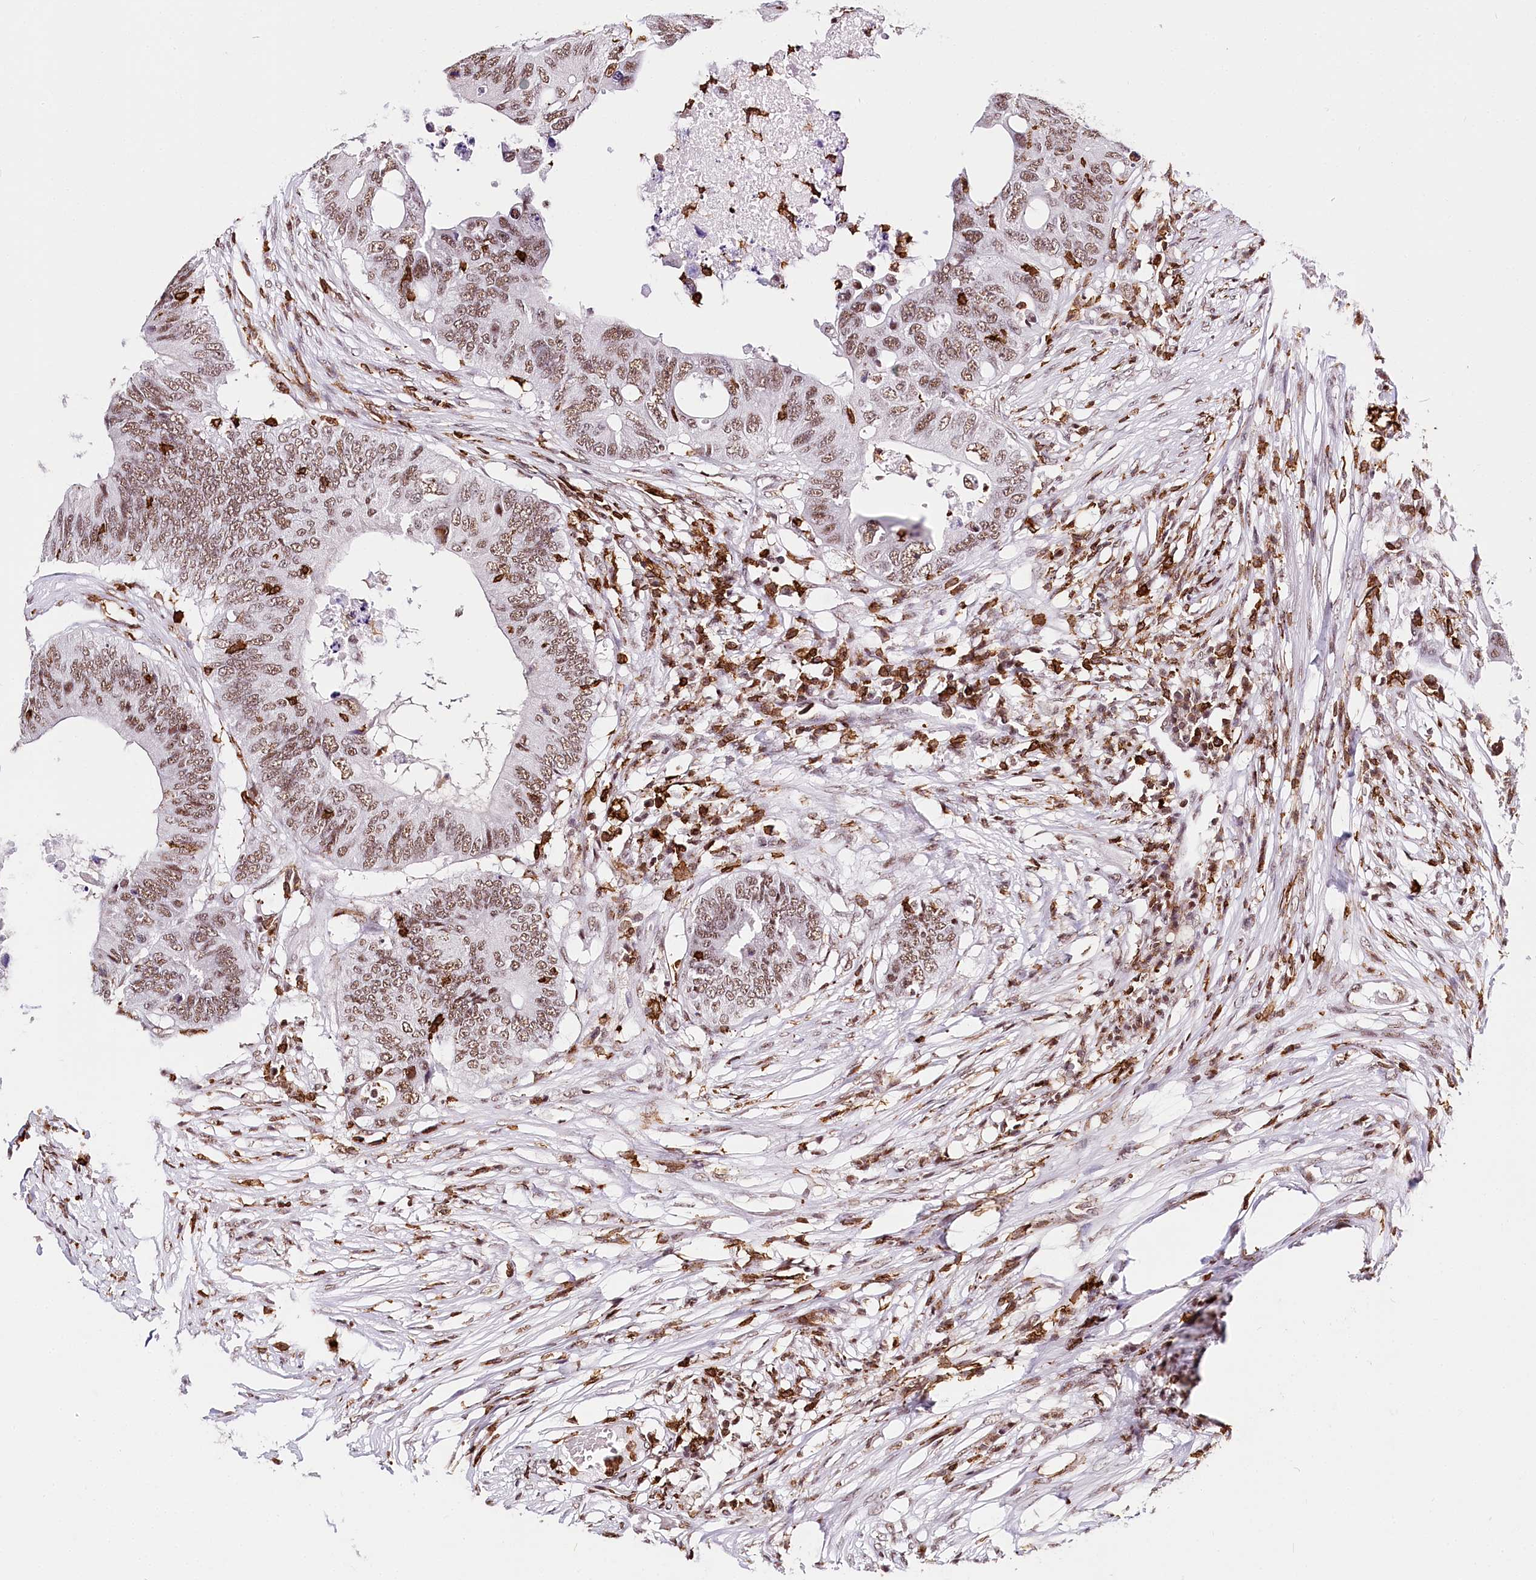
{"staining": {"intensity": "moderate", "quantity": ">75%", "location": "nuclear"}, "tissue": "colorectal cancer", "cell_type": "Tumor cells", "image_type": "cancer", "snomed": [{"axis": "morphology", "description": "Adenocarcinoma, NOS"}, {"axis": "topography", "description": "Colon"}], "caption": "DAB (3,3'-diaminobenzidine) immunohistochemical staining of colorectal adenocarcinoma reveals moderate nuclear protein positivity in approximately >75% of tumor cells.", "gene": "BARD1", "patient": {"sex": "male", "age": 71}}